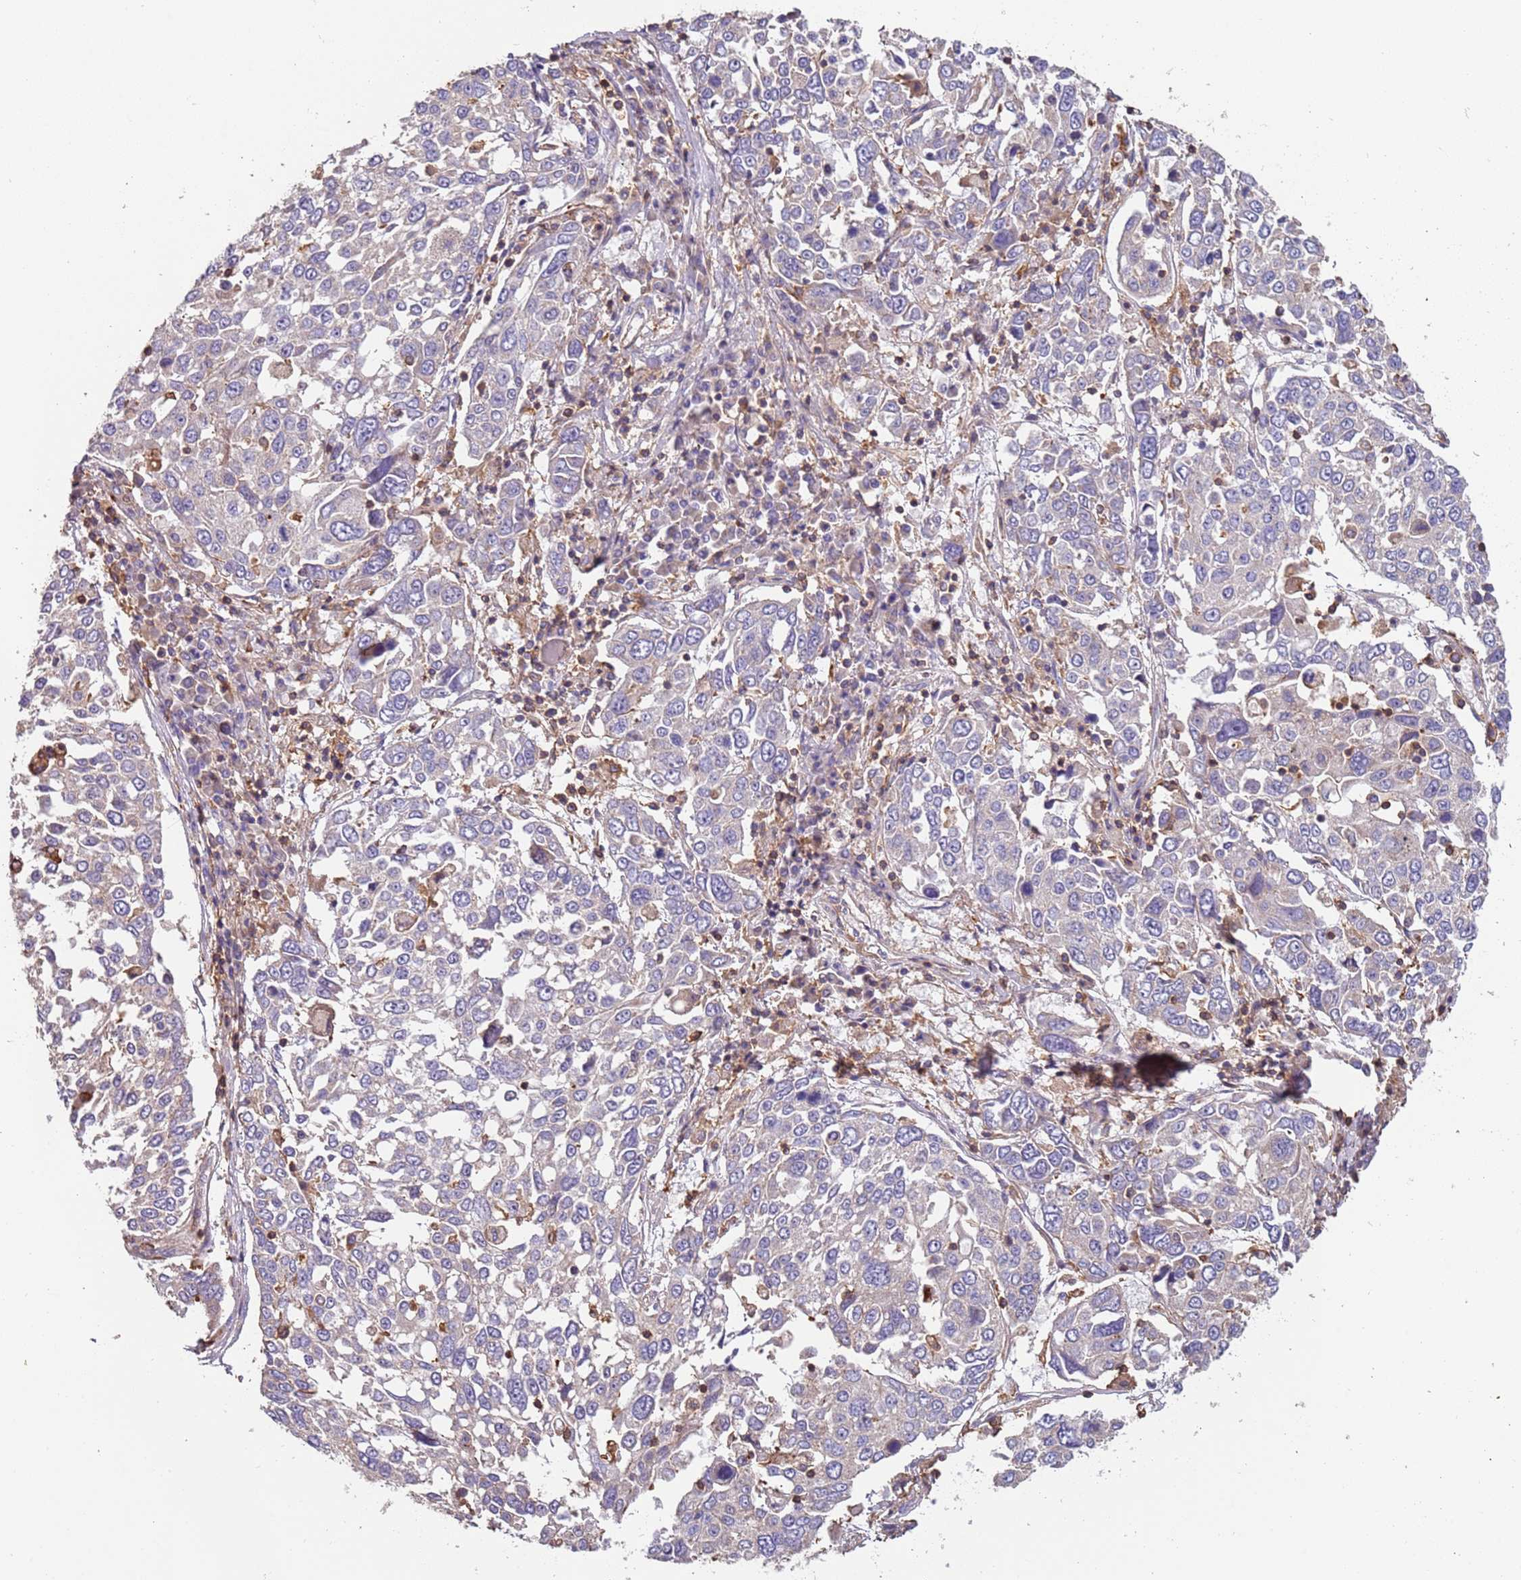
{"staining": {"intensity": "negative", "quantity": "none", "location": "none"}, "tissue": "lung cancer", "cell_type": "Tumor cells", "image_type": "cancer", "snomed": [{"axis": "morphology", "description": "Squamous cell carcinoma, NOS"}, {"axis": "topography", "description": "Lung"}], "caption": "Tumor cells are negative for protein expression in human lung cancer (squamous cell carcinoma). The staining is performed using DAB brown chromogen with nuclei counter-stained in using hematoxylin.", "gene": "SYT4", "patient": {"sex": "male", "age": 65}}